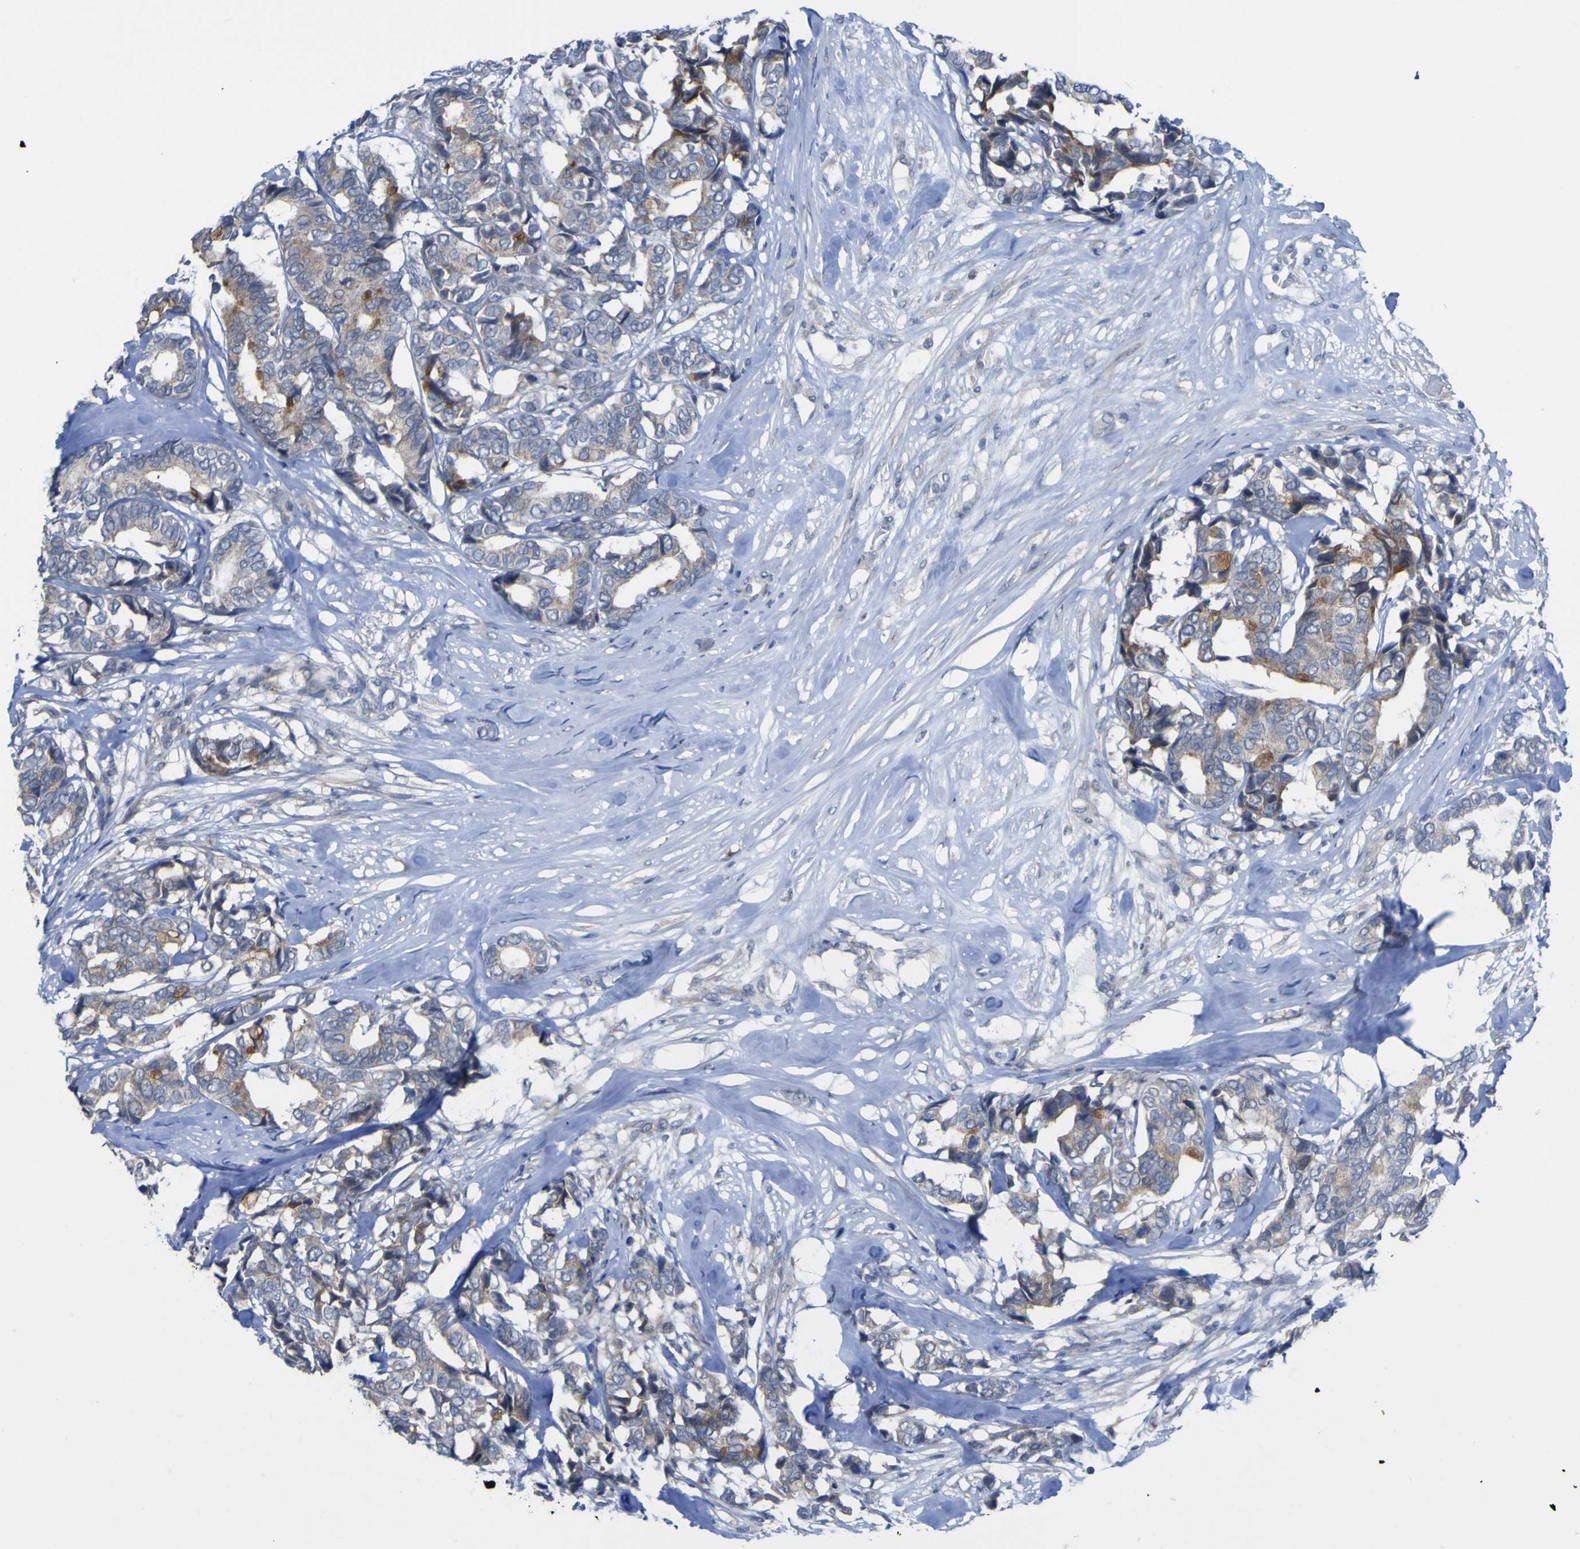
{"staining": {"intensity": "moderate", "quantity": "<25%", "location": "cytoplasmic/membranous"}, "tissue": "breast cancer", "cell_type": "Tumor cells", "image_type": "cancer", "snomed": [{"axis": "morphology", "description": "Duct carcinoma"}, {"axis": "topography", "description": "Breast"}], "caption": "A histopathology image showing moderate cytoplasmic/membranous positivity in about <25% of tumor cells in breast cancer (intraductal carcinoma), as visualized by brown immunohistochemical staining.", "gene": "TNFRSF11A", "patient": {"sex": "female", "age": 87}}